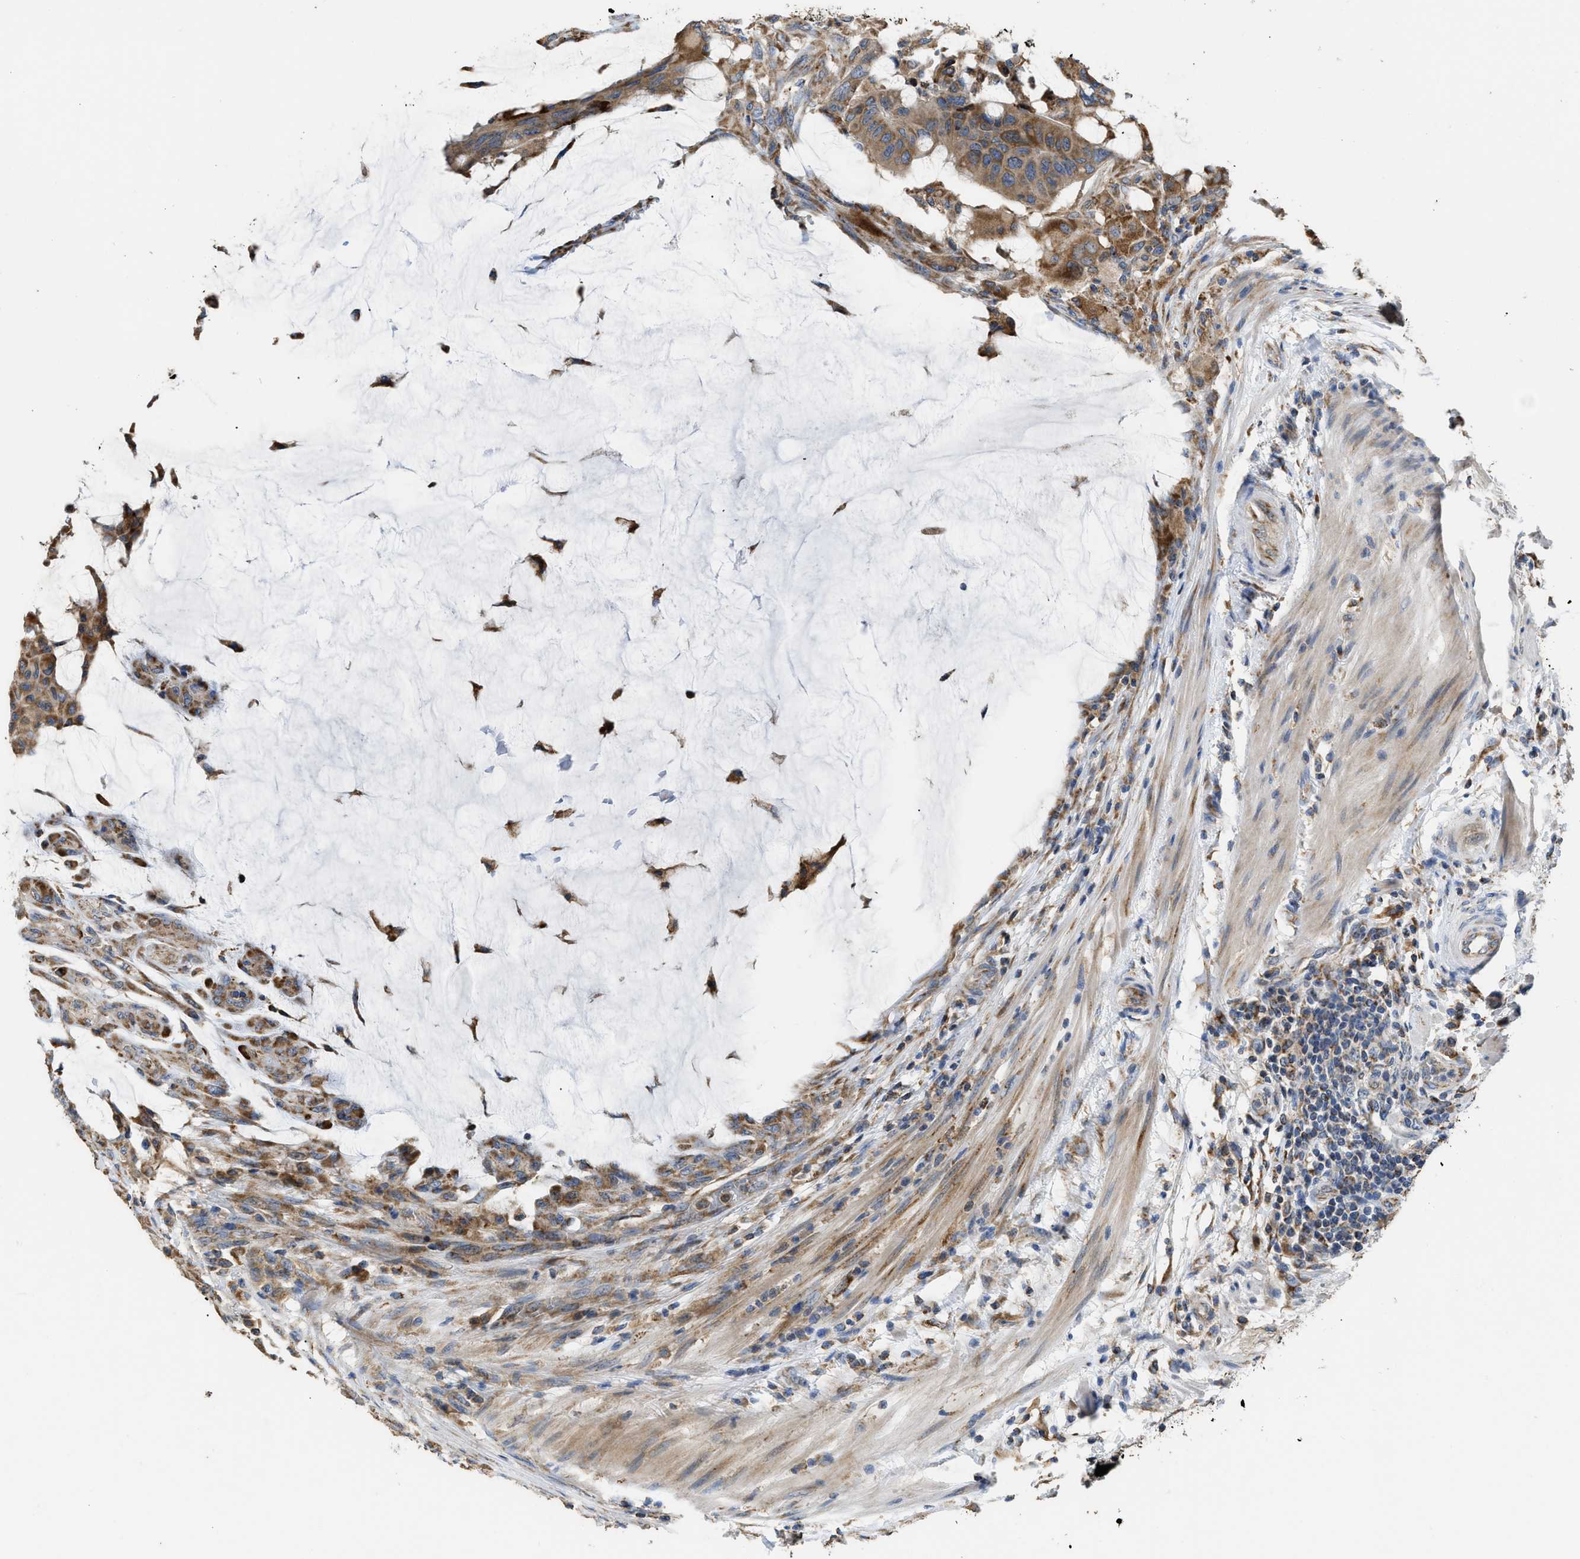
{"staining": {"intensity": "moderate", "quantity": ">75%", "location": "cytoplasmic/membranous"}, "tissue": "colorectal cancer", "cell_type": "Tumor cells", "image_type": "cancer", "snomed": [{"axis": "morphology", "description": "Normal tissue, NOS"}, {"axis": "morphology", "description": "Adenocarcinoma, NOS"}, {"axis": "topography", "description": "Rectum"}, {"axis": "topography", "description": "Peripheral nerve tissue"}], "caption": "Immunohistochemical staining of colorectal cancer displays medium levels of moderate cytoplasmic/membranous staining in about >75% of tumor cells. Immunohistochemistry stains the protein in brown and the nuclei are stained blue.", "gene": "AK2", "patient": {"sex": "male", "age": 92}}